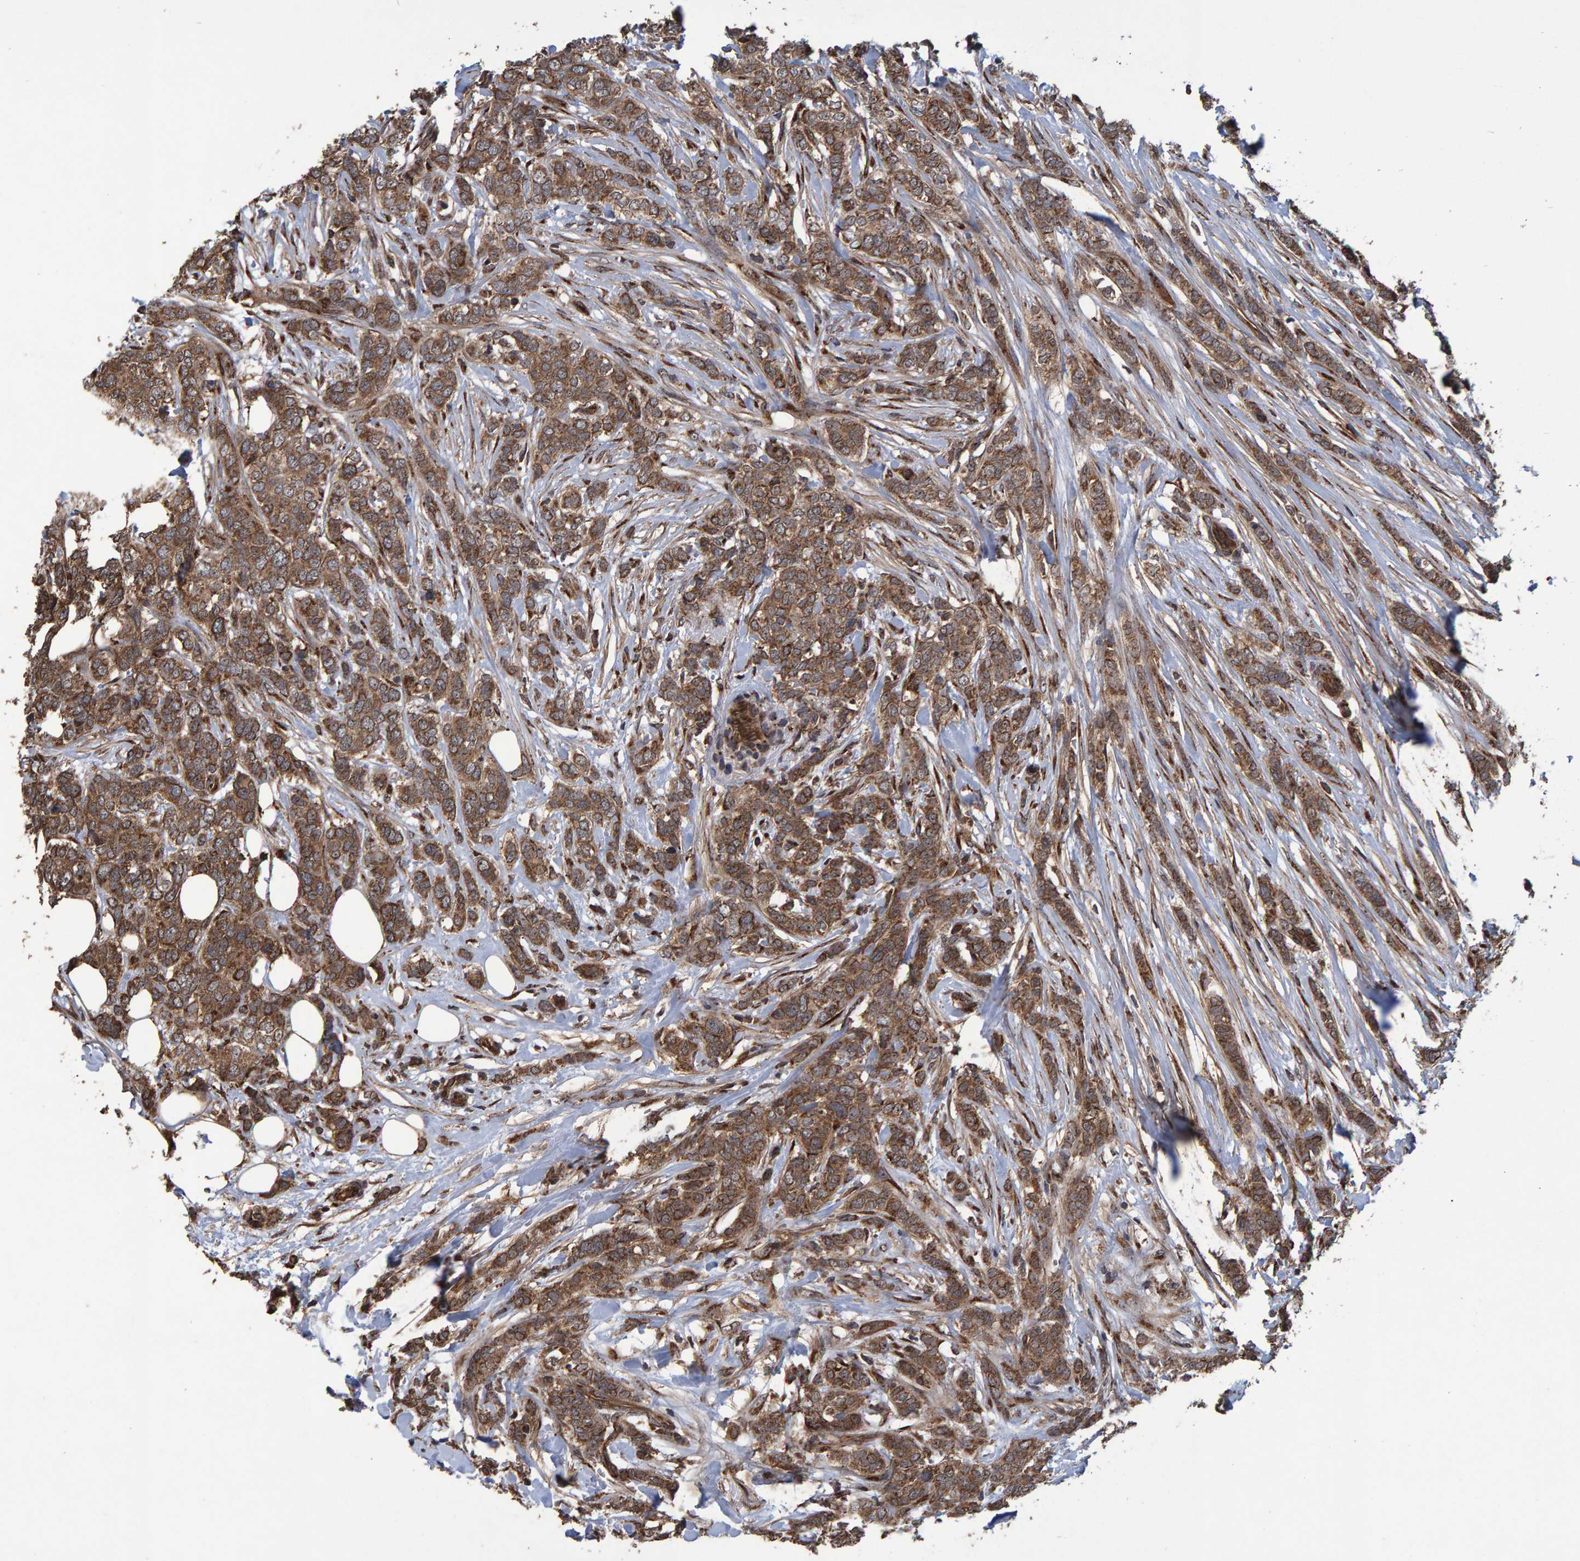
{"staining": {"intensity": "moderate", "quantity": ">75%", "location": "cytoplasmic/membranous,nuclear"}, "tissue": "breast cancer", "cell_type": "Tumor cells", "image_type": "cancer", "snomed": [{"axis": "morphology", "description": "Lobular carcinoma"}, {"axis": "topography", "description": "Skin"}, {"axis": "topography", "description": "Breast"}], "caption": "Human breast cancer (lobular carcinoma) stained with a brown dye displays moderate cytoplasmic/membranous and nuclear positive positivity in approximately >75% of tumor cells.", "gene": "TRIM68", "patient": {"sex": "female", "age": 46}}